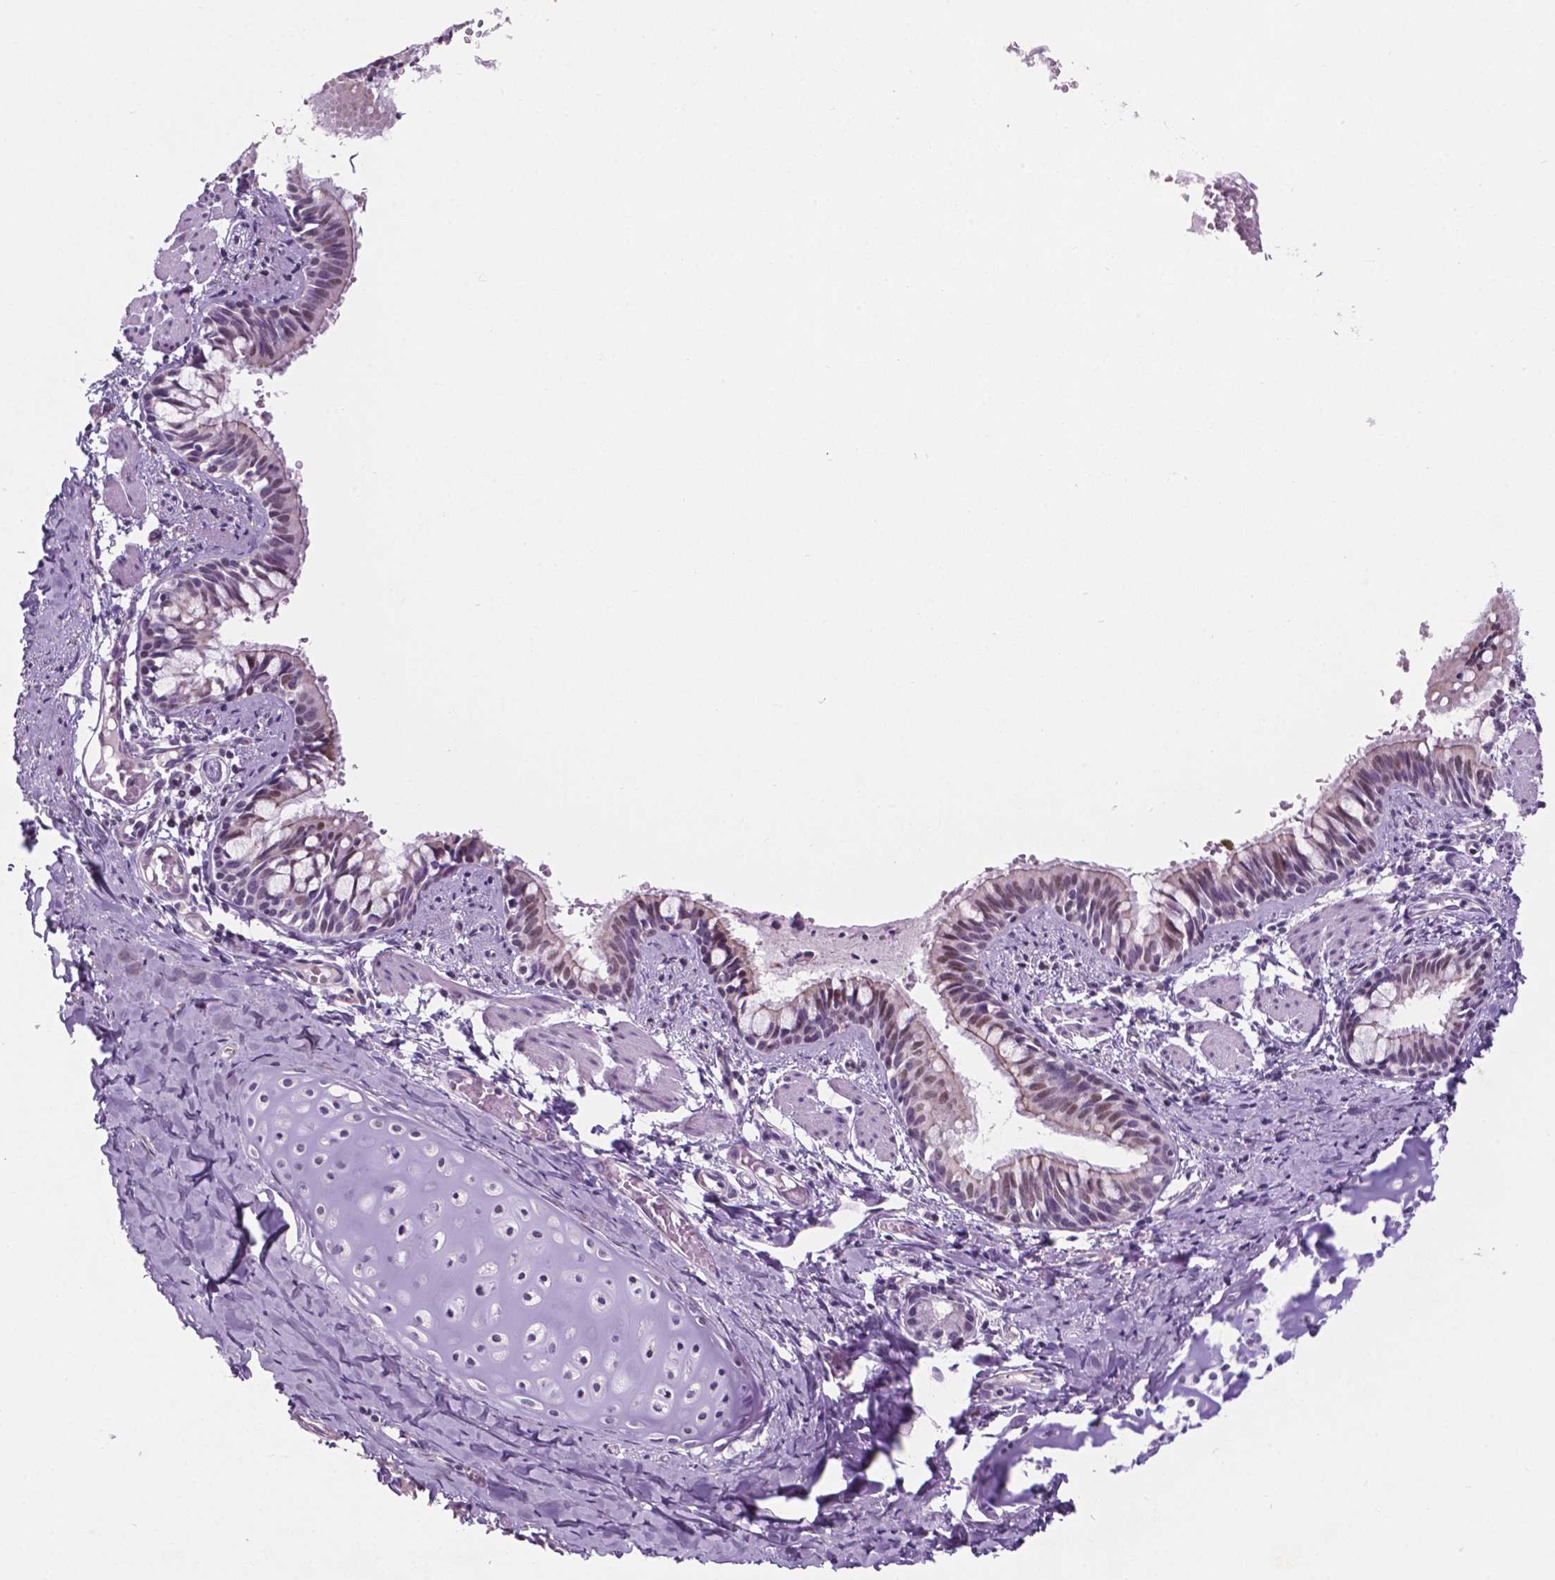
{"staining": {"intensity": "moderate", "quantity": "<25%", "location": "cytoplasmic/membranous,nuclear"}, "tissue": "bronchus", "cell_type": "Respiratory epithelial cells", "image_type": "normal", "snomed": [{"axis": "morphology", "description": "Normal tissue, NOS"}, {"axis": "topography", "description": "Bronchus"}], "caption": "An immunohistochemistry (IHC) histopathology image of unremarkable tissue is shown. Protein staining in brown labels moderate cytoplasmic/membranous,nuclear positivity in bronchus within respiratory epithelial cells.", "gene": "FAM50B", "patient": {"sex": "male", "age": 1}}